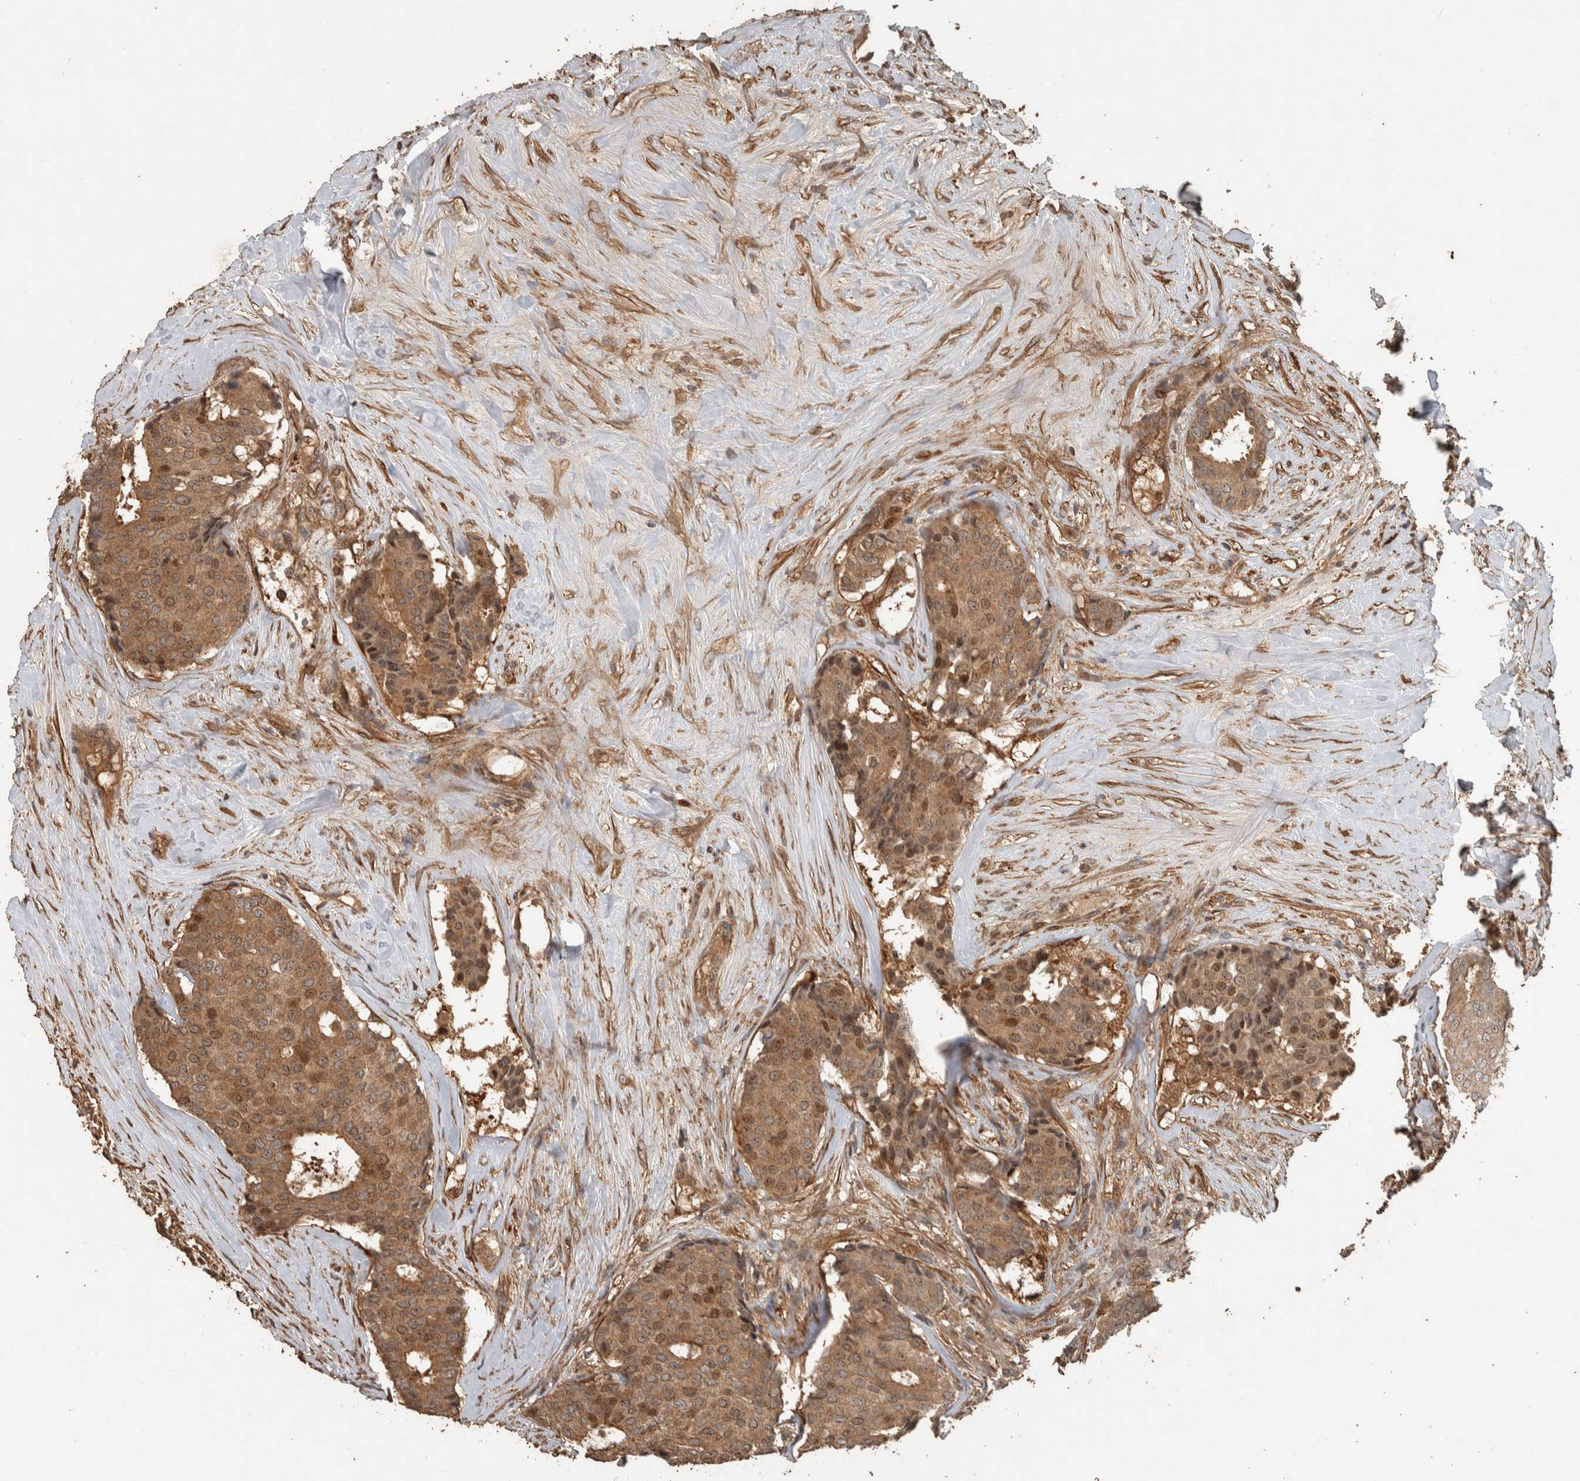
{"staining": {"intensity": "moderate", "quantity": ">75%", "location": "cytoplasmic/membranous,nuclear"}, "tissue": "breast cancer", "cell_type": "Tumor cells", "image_type": "cancer", "snomed": [{"axis": "morphology", "description": "Duct carcinoma"}, {"axis": "topography", "description": "Breast"}], "caption": "Immunohistochemical staining of breast cancer (infiltrating ductal carcinoma) displays moderate cytoplasmic/membranous and nuclear protein positivity in approximately >75% of tumor cells.", "gene": "SPHK1", "patient": {"sex": "female", "age": 75}}